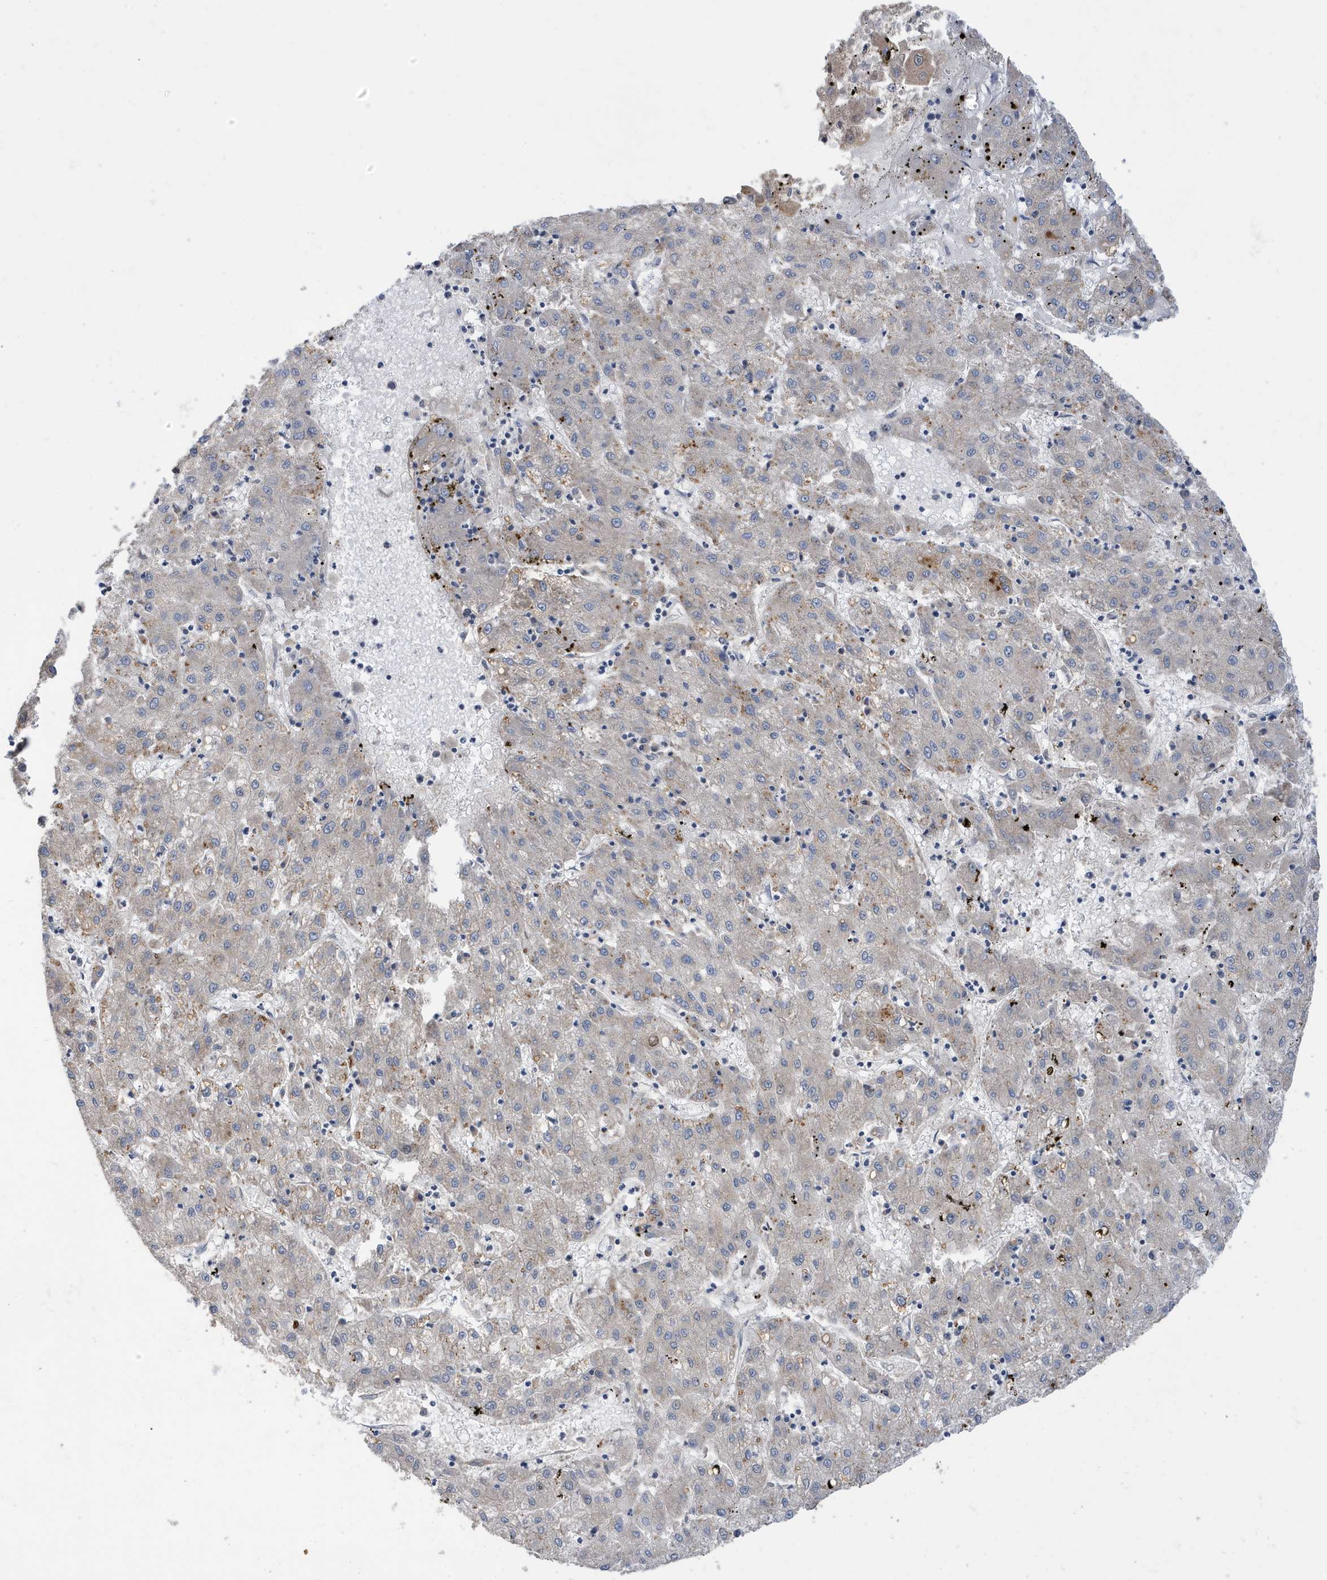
{"staining": {"intensity": "weak", "quantity": "<25%", "location": "cytoplasmic/membranous"}, "tissue": "liver cancer", "cell_type": "Tumor cells", "image_type": "cancer", "snomed": [{"axis": "morphology", "description": "Carcinoma, Hepatocellular, NOS"}, {"axis": "topography", "description": "Liver"}], "caption": "An IHC micrograph of liver cancer (hepatocellular carcinoma) is shown. There is no staining in tumor cells of liver cancer (hepatocellular carcinoma).", "gene": "LAPTM4A", "patient": {"sex": "male", "age": 72}}